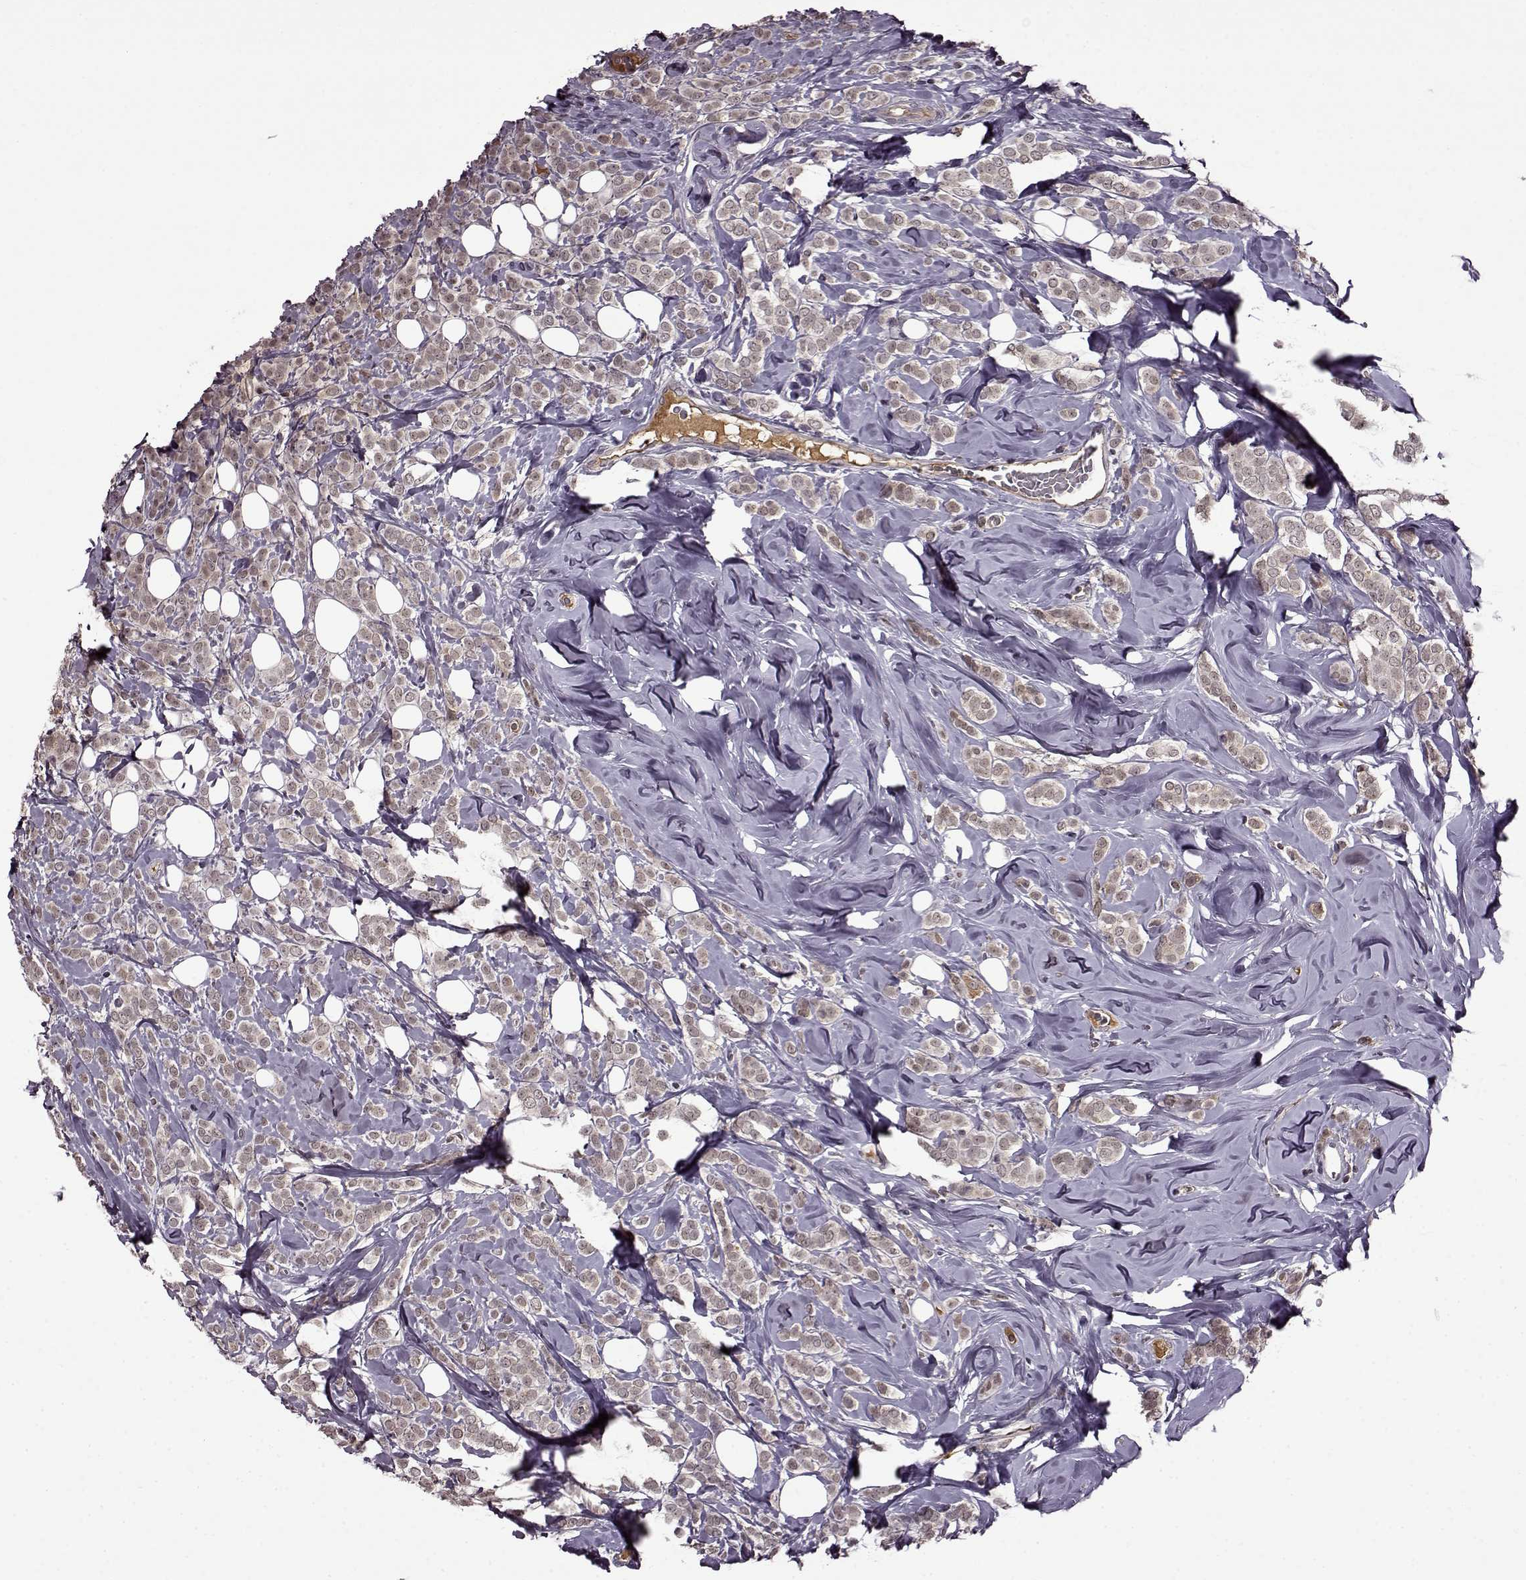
{"staining": {"intensity": "weak", "quantity": "<25%", "location": "cytoplasmic/membranous"}, "tissue": "breast cancer", "cell_type": "Tumor cells", "image_type": "cancer", "snomed": [{"axis": "morphology", "description": "Lobular carcinoma"}, {"axis": "topography", "description": "Breast"}], "caption": "Immunohistochemistry of human breast cancer reveals no expression in tumor cells. The staining is performed using DAB (3,3'-diaminobenzidine) brown chromogen with nuclei counter-stained in using hematoxylin.", "gene": "MAIP1", "patient": {"sex": "female", "age": 49}}